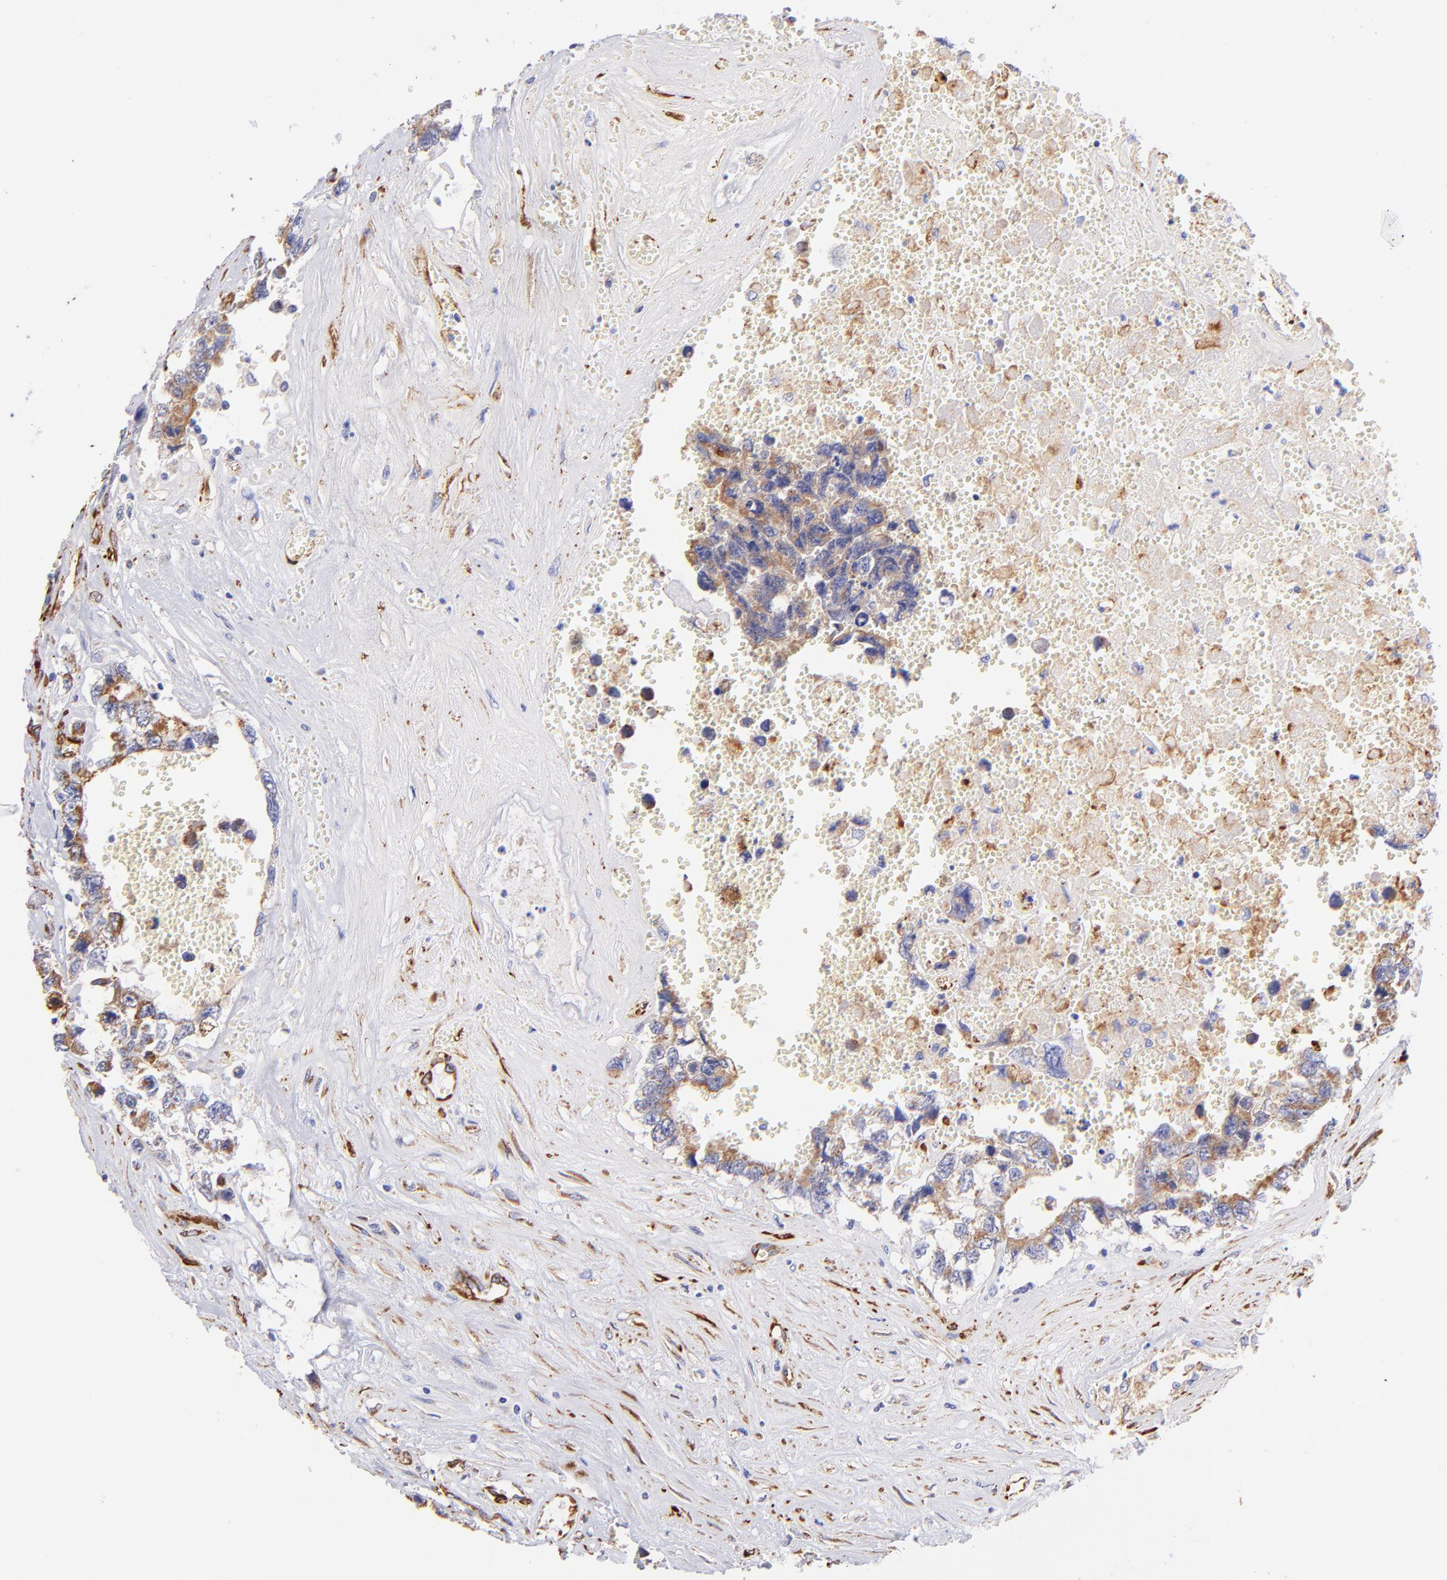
{"staining": {"intensity": "strong", "quantity": ">75%", "location": "cytoplasmic/membranous"}, "tissue": "testis cancer", "cell_type": "Tumor cells", "image_type": "cancer", "snomed": [{"axis": "morphology", "description": "Carcinoma, Embryonal, NOS"}, {"axis": "topography", "description": "Testis"}], "caption": "Immunohistochemistry staining of testis embryonal carcinoma, which reveals high levels of strong cytoplasmic/membranous expression in about >75% of tumor cells indicating strong cytoplasmic/membranous protein staining. The staining was performed using DAB (brown) for protein detection and nuclei were counterstained in hematoxylin (blue).", "gene": "SPARC", "patient": {"sex": "male", "age": 31}}